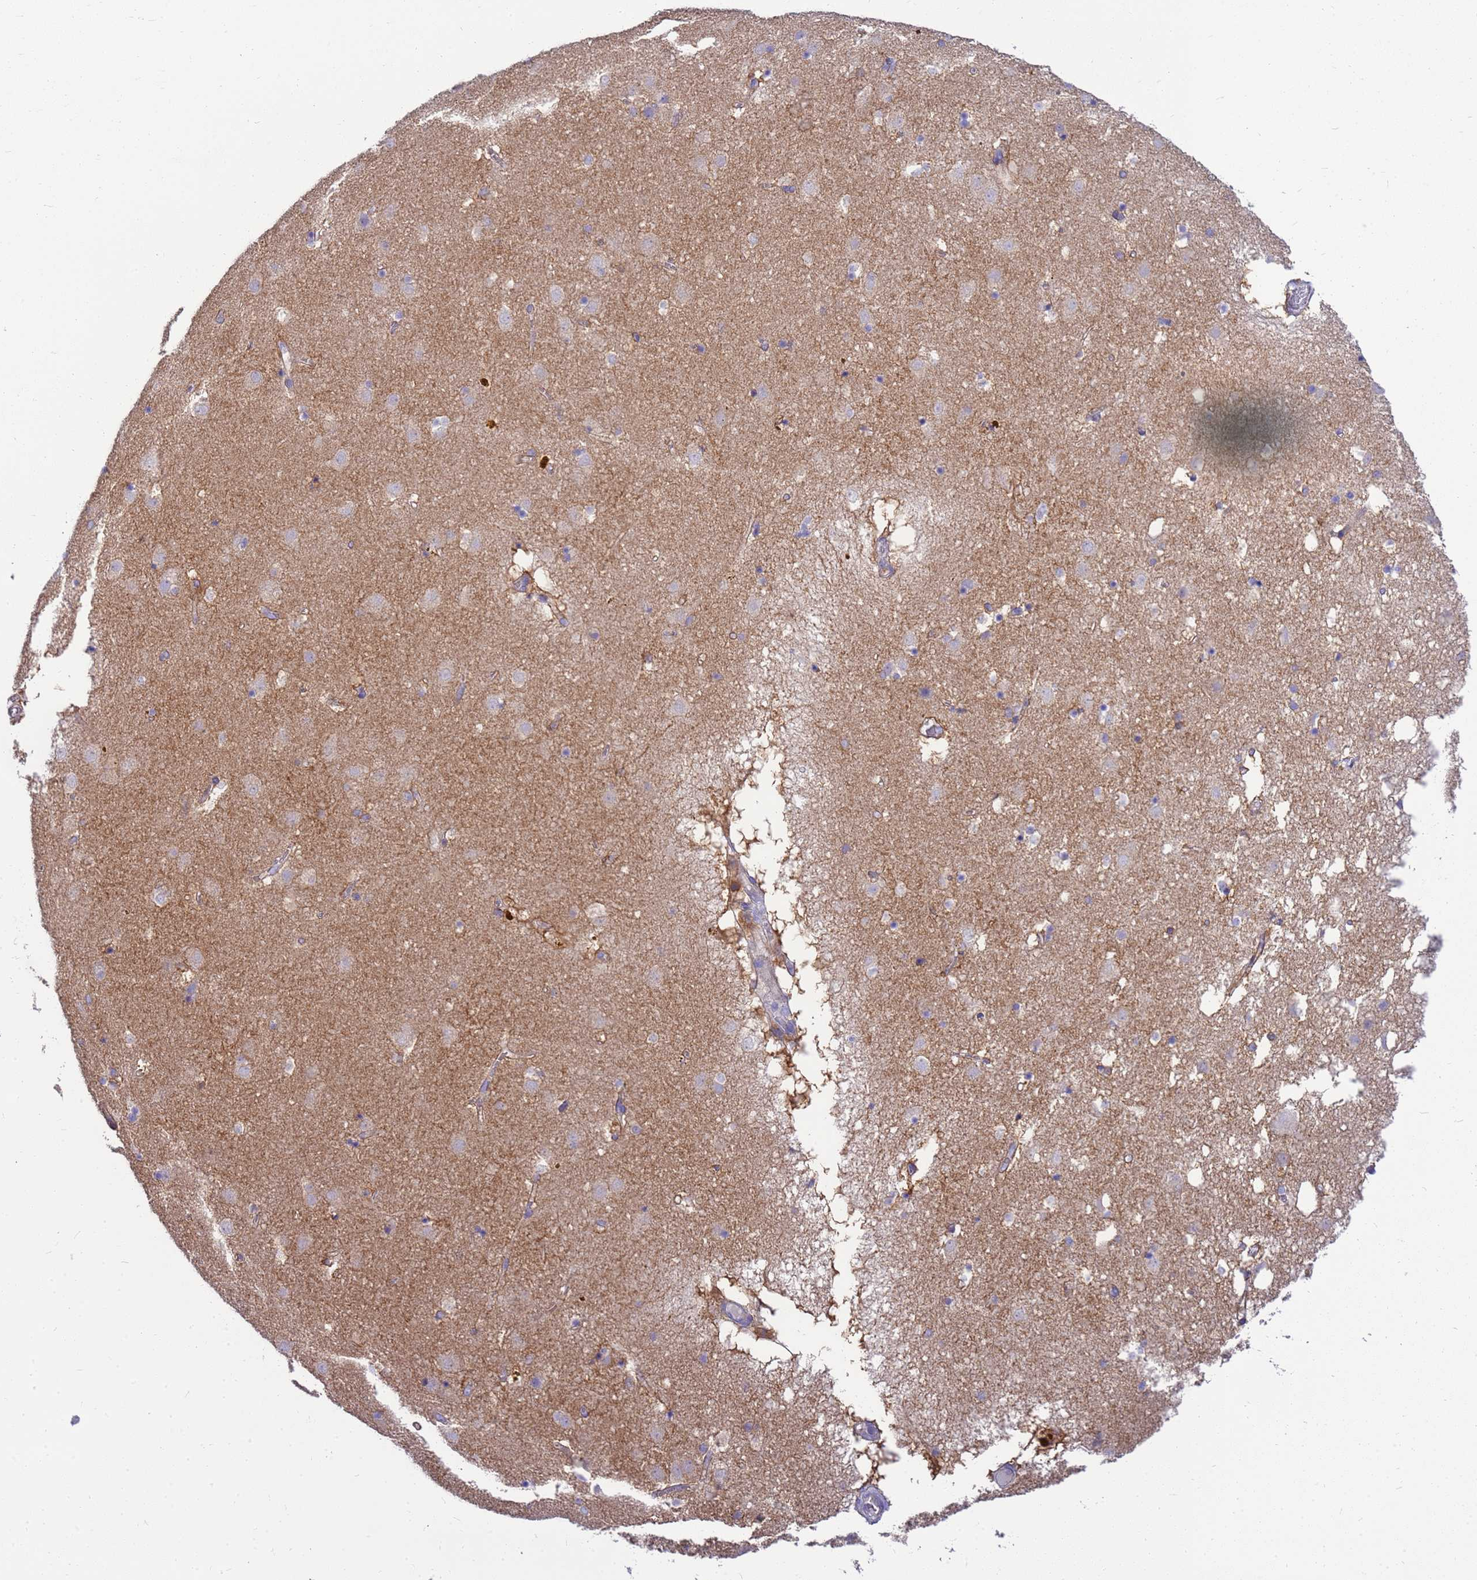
{"staining": {"intensity": "negative", "quantity": "none", "location": "none"}, "tissue": "caudate", "cell_type": "Glial cells", "image_type": "normal", "snomed": [{"axis": "morphology", "description": "Normal tissue, NOS"}, {"axis": "topography", "description": "Lateral ventricle wall"}], "caption": "IHC of benign caudate demonstrates no positivity in glial cells.", "gene": "ZNF235", "patient": {"sex": "male", "age": 70}}